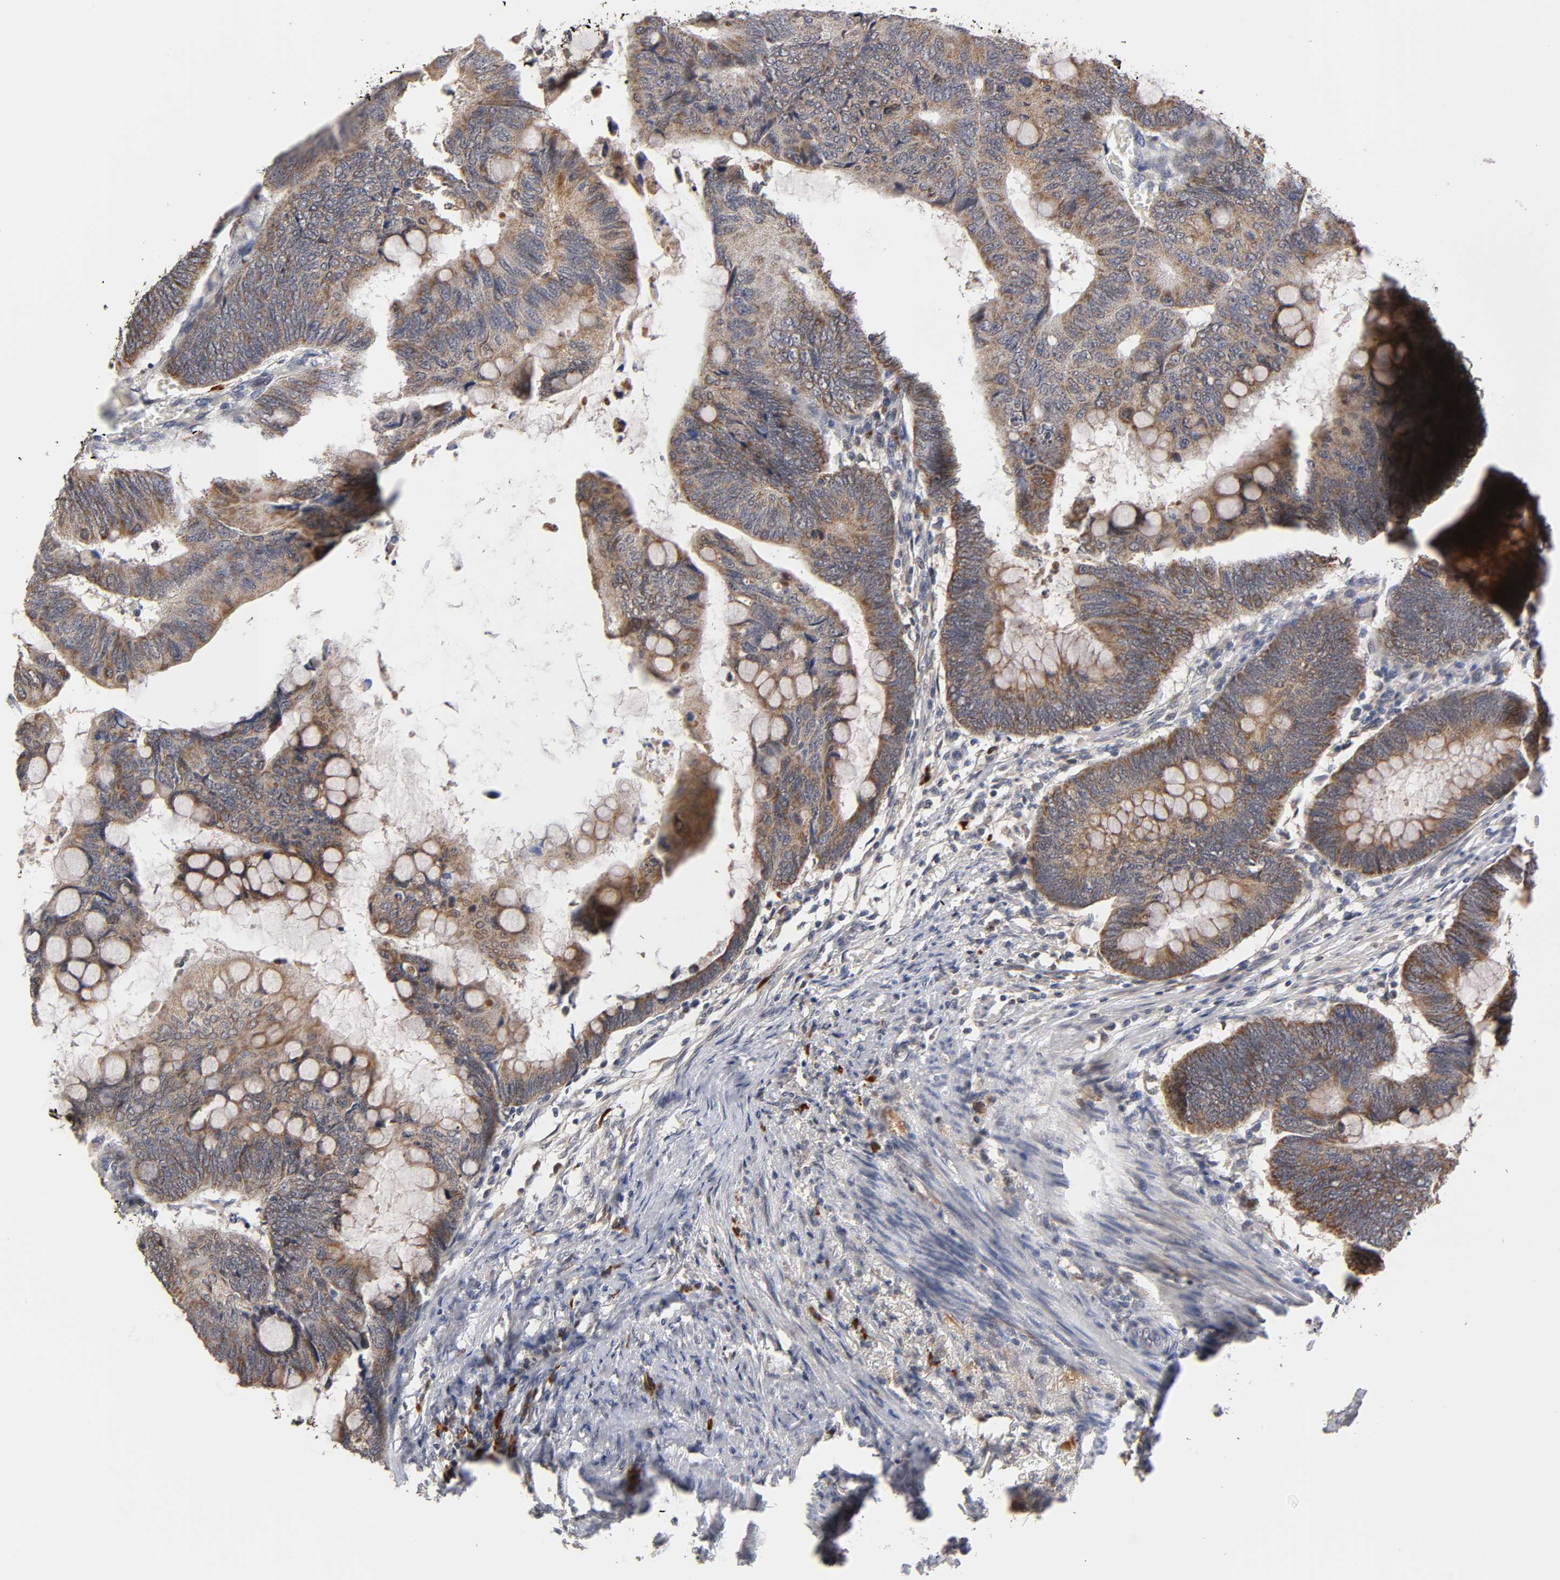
{"staining": {"intensity": "moderate", "quantity": ">75%", "location": "cytoplasmic/membranous,nuclear"}, "tissue": "colorectal cancer", "cell_type": "Tumor cells", "image_type": "cancer", "snomed": [{"axis": "morphology", "description": "Normal tissue, NOS"}, {"axis": "morphology", "description": "Adenocarcinoma, NOS"}, {"axis": "topography", "description": "Rectum"}, {"axis": "topography", "description": "Peripheral nerve tissue"}], "caption": "About >75% of tumor cells in human colorectal cancer (adenocarcinoma) reveal moderate cytoplasmic/membranous and nuclear protein expression as visualized by brown immunohistochemical staining.", "gene": "GSTZ1", "patient": {"sex": "male", "age": 92}}